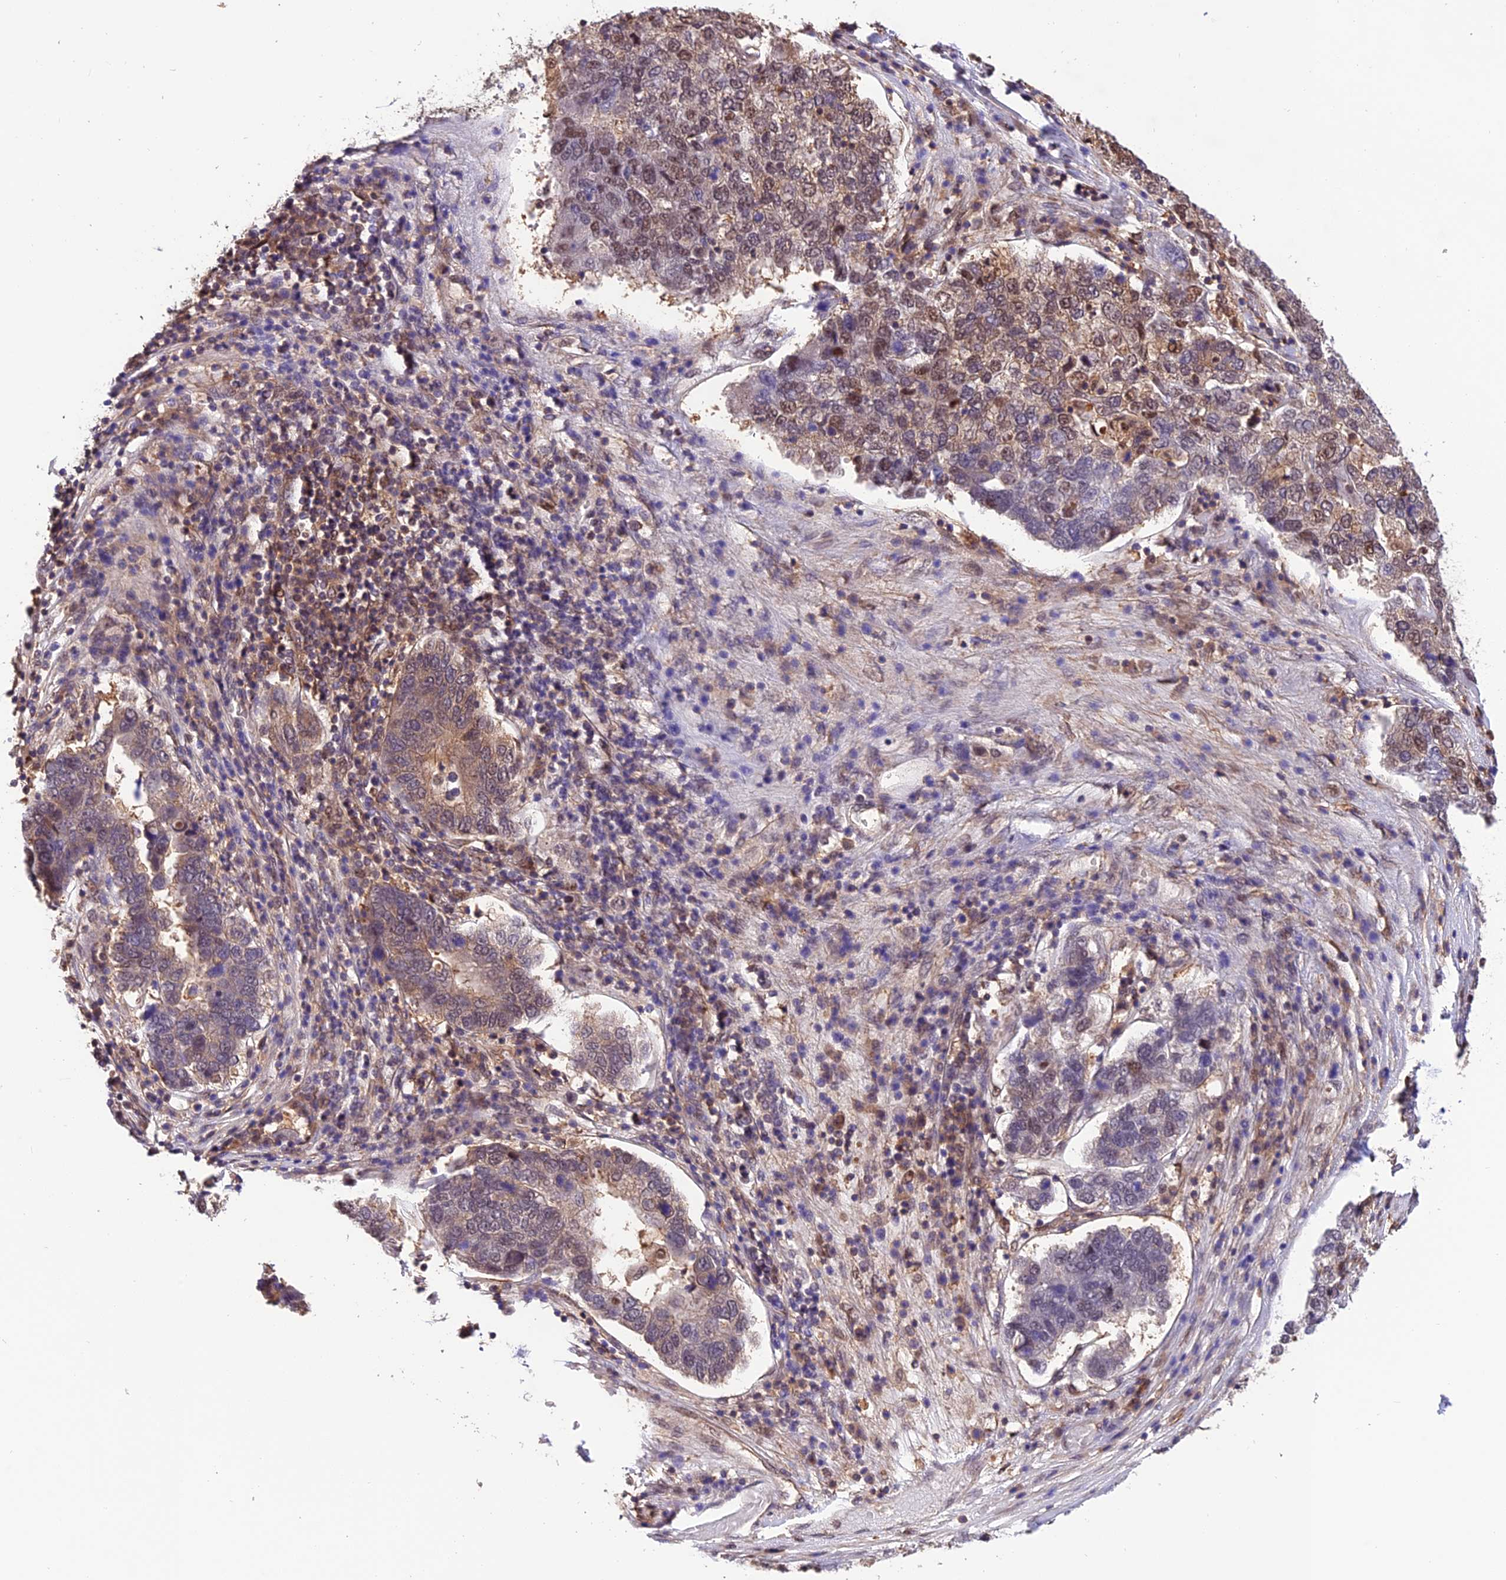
{"staining": {"intensity": "moderate", "quantity": "<25%", "location": "nuclear"}, "tissue": "pancreatic cancer", "cell_type": "Tumor cells", "image_type": "cancer", "snomed": [{"axis": "morphology", "description": "Adenocarcinoma, NOS"}, {"axis": "topography", "description": "Pancreas"}], "caption": "Immunohistochemistry micrograph of neoplastic tissue: pancreatic cancer stained using immunohistochemistry (IHC) displays low levels of moderate protein expression localized specifically in the nuclear of tumor cells, appearing as a nuclear brown color.", "gene": "PSMB3", "patient": {"sex": "female", "age": 61}}